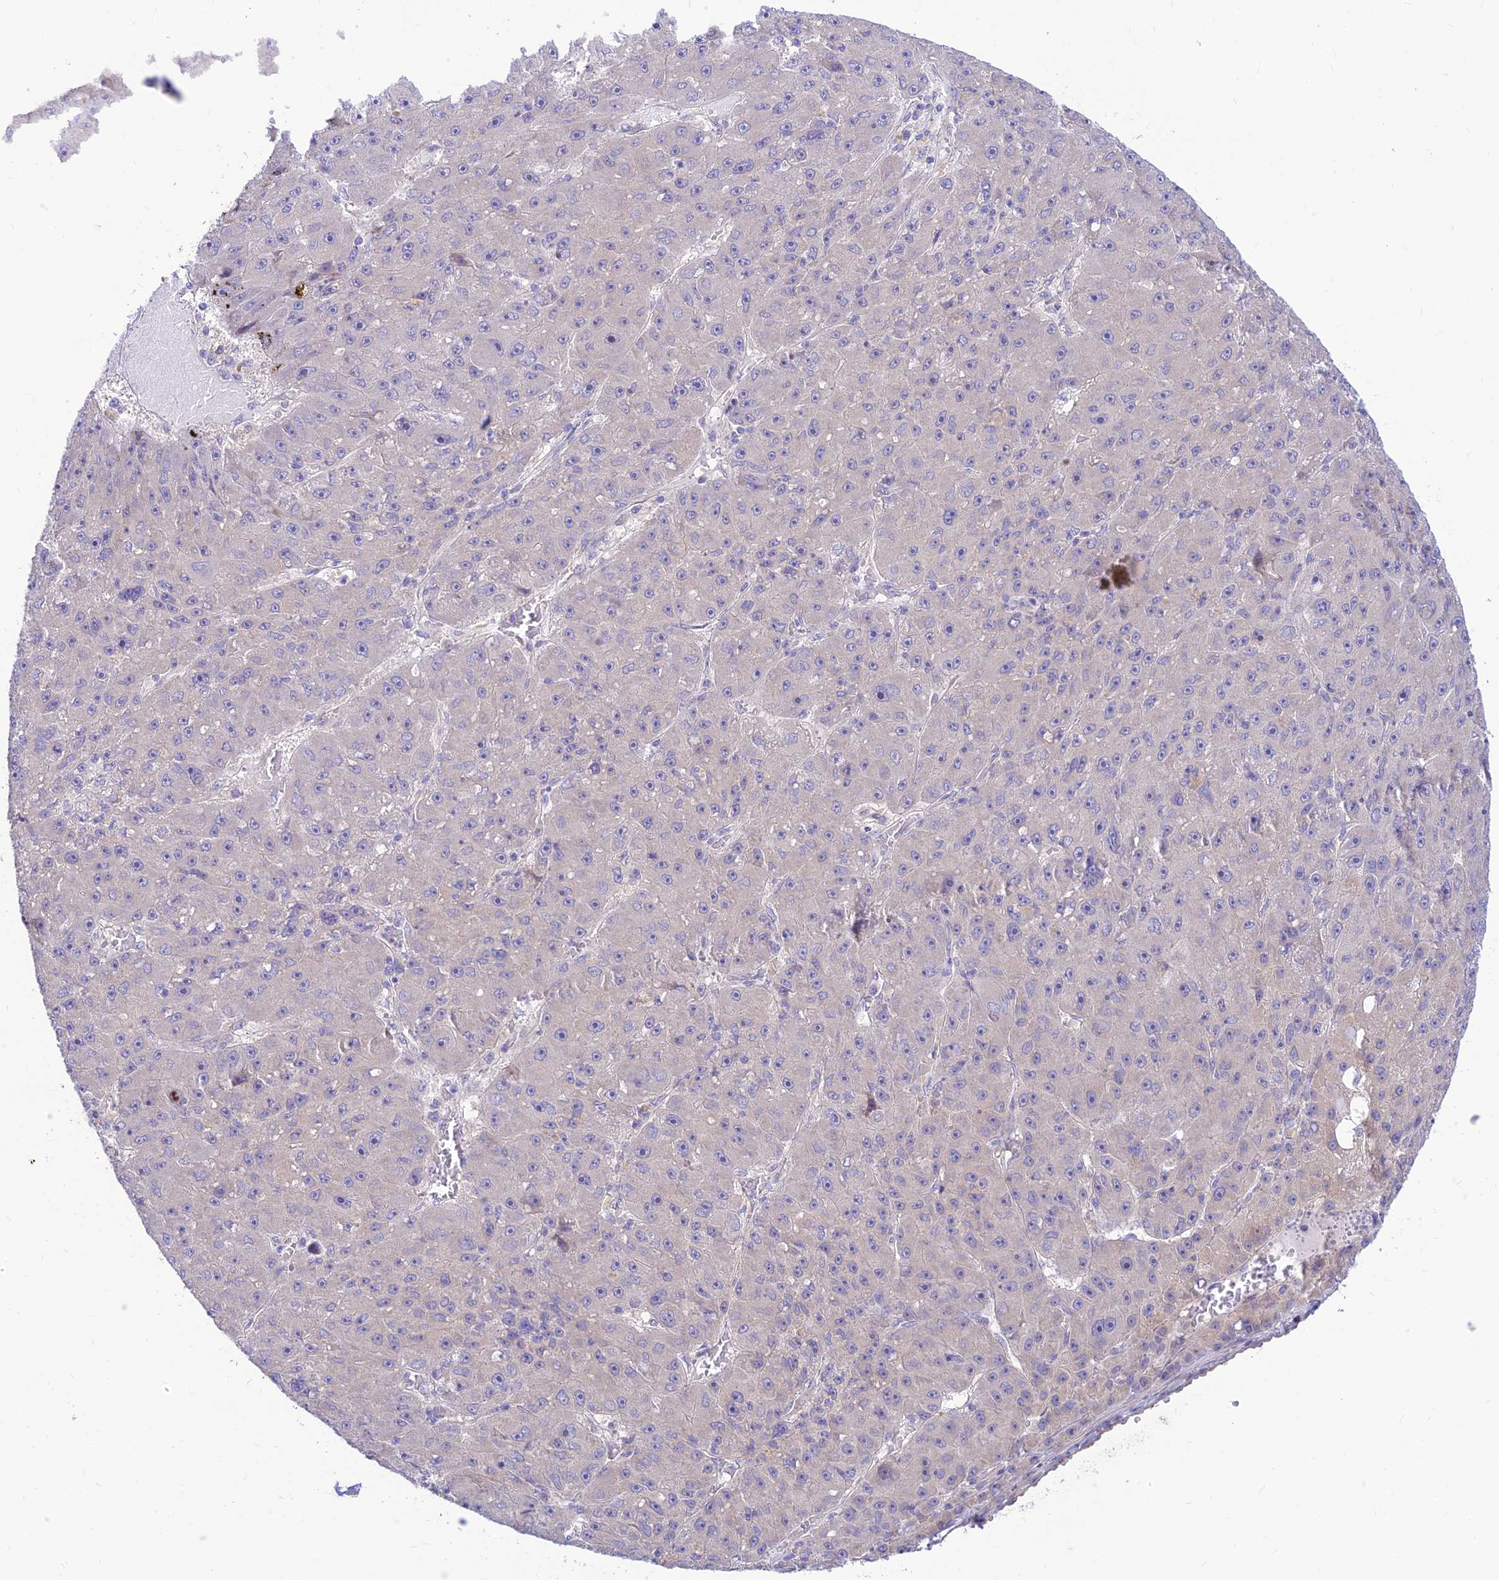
{"staining": {"intensity": "negative", "quantity": "none", "location": "none"}, "tissue": "liver cancer", "cell_type": "Tumor cells", "image_type": "cancer", "snomed": [{"axis": "morphology", "description": "Carcinoma, Hepatocellular, NOS"}, {"axis": "topography", "description": "Liver"}], "caption": "High power microscopy image of an immunohistochemistry (IHC) image of hepatocellular carcinoma (liver), revealing no significant expression in tumor cells.", "gene": "FAM186B", "patient": {"sex": "male", "age": 67}}